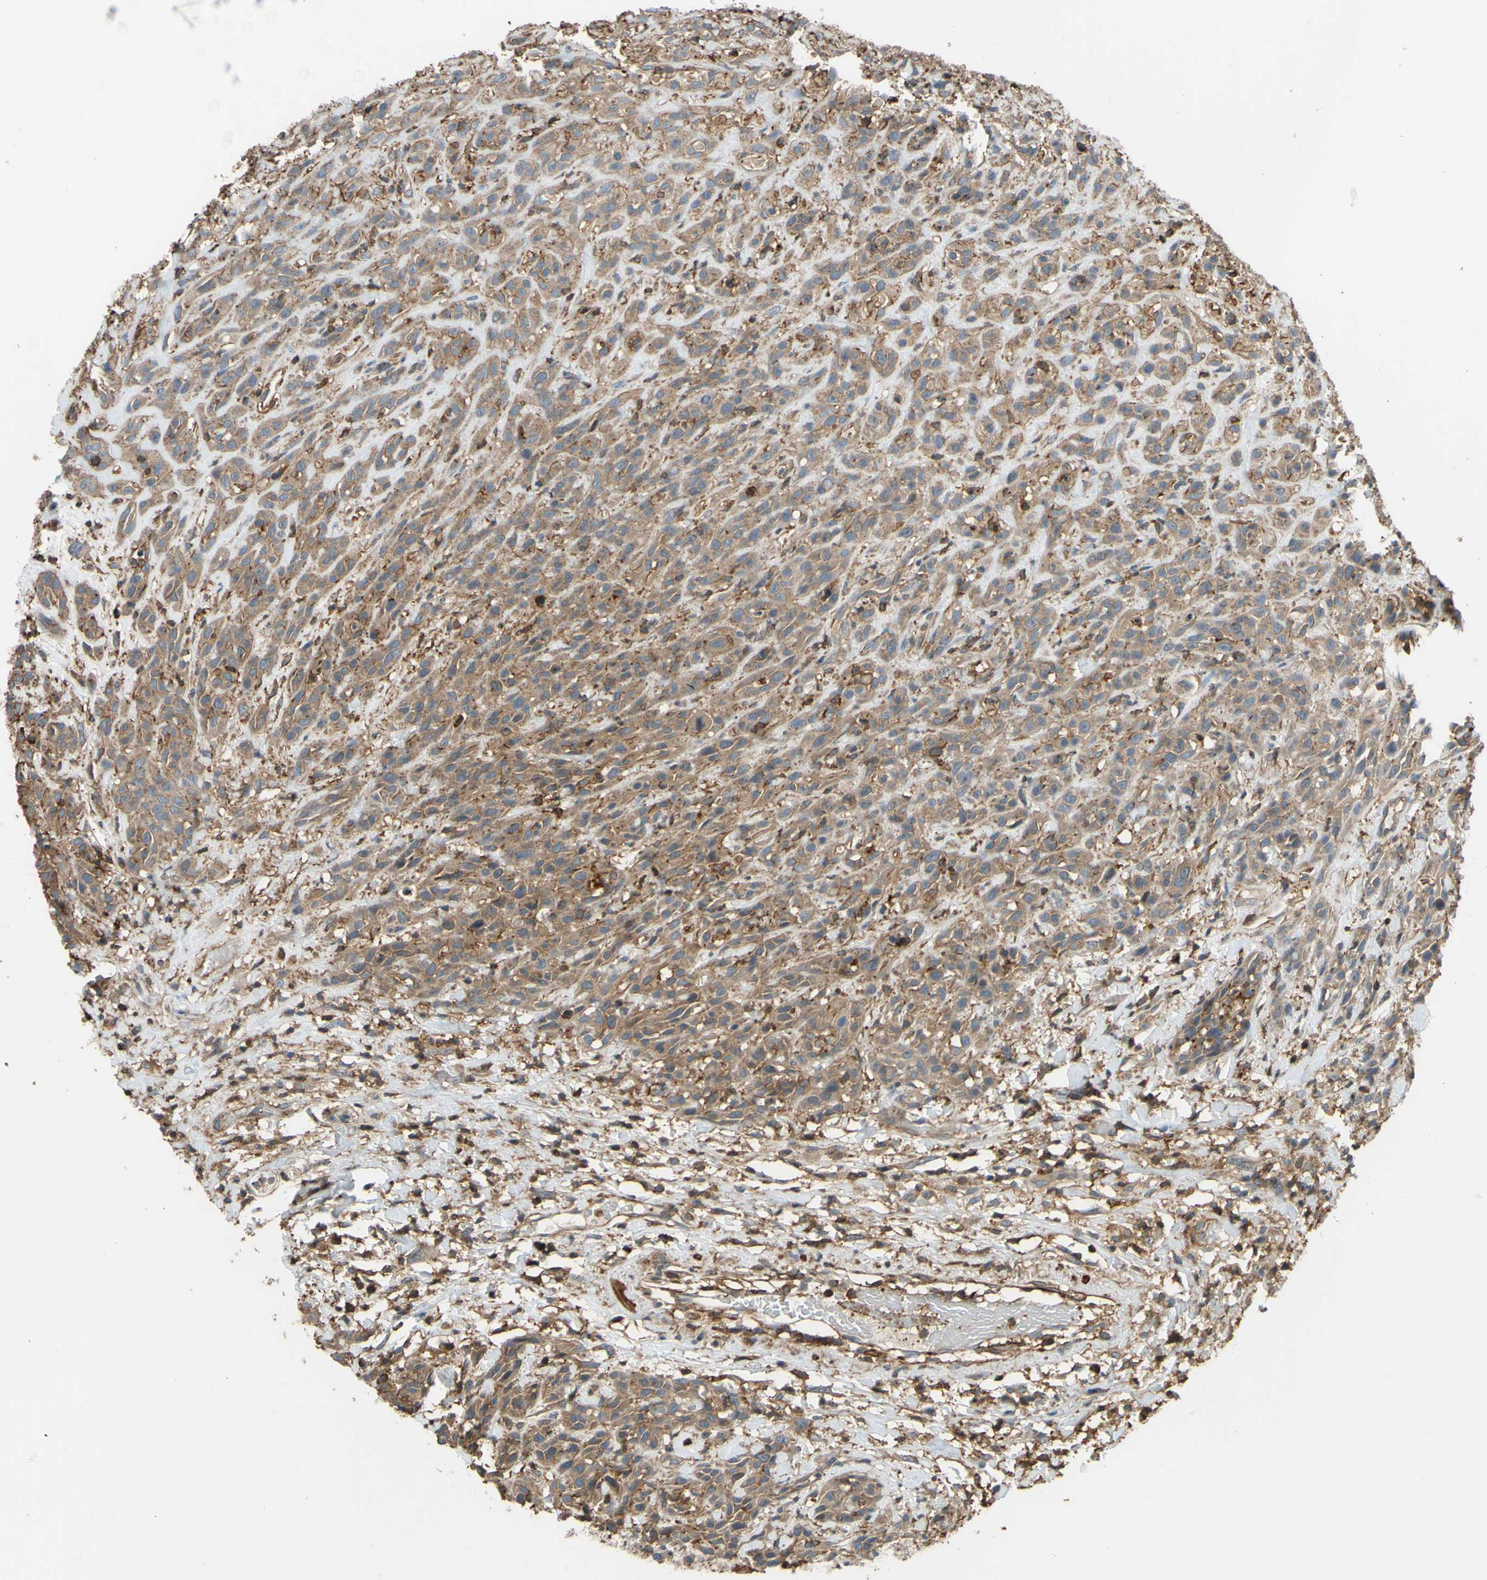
{"staining": {"intensity": "moderate", "quantity": ">75%", "location": "cytoplasmic/membranous"}, "tissue": "head and neck cancer", "cell_type": "Tumor cells", "image_type": "cancer", "snomed": [{"axis": "morphology", "description": "Normal tissue, NOS"}, {"axis": "morphology", "description": "Squamous cell carcinoma, NOS"}, {"axis": "topography", "description": "Cartilage tissue"}, {"axis": "topography", "description": "Head-Neck"}], "caption": "Protein expression analysis of head and neck cancer (squamous cell carcinoma) displays moderate cytoplasmic/membranous expression in about >75% of tumor cells.", "gene": "ADD3", "patient": {"sex": "male", "age": 62}}